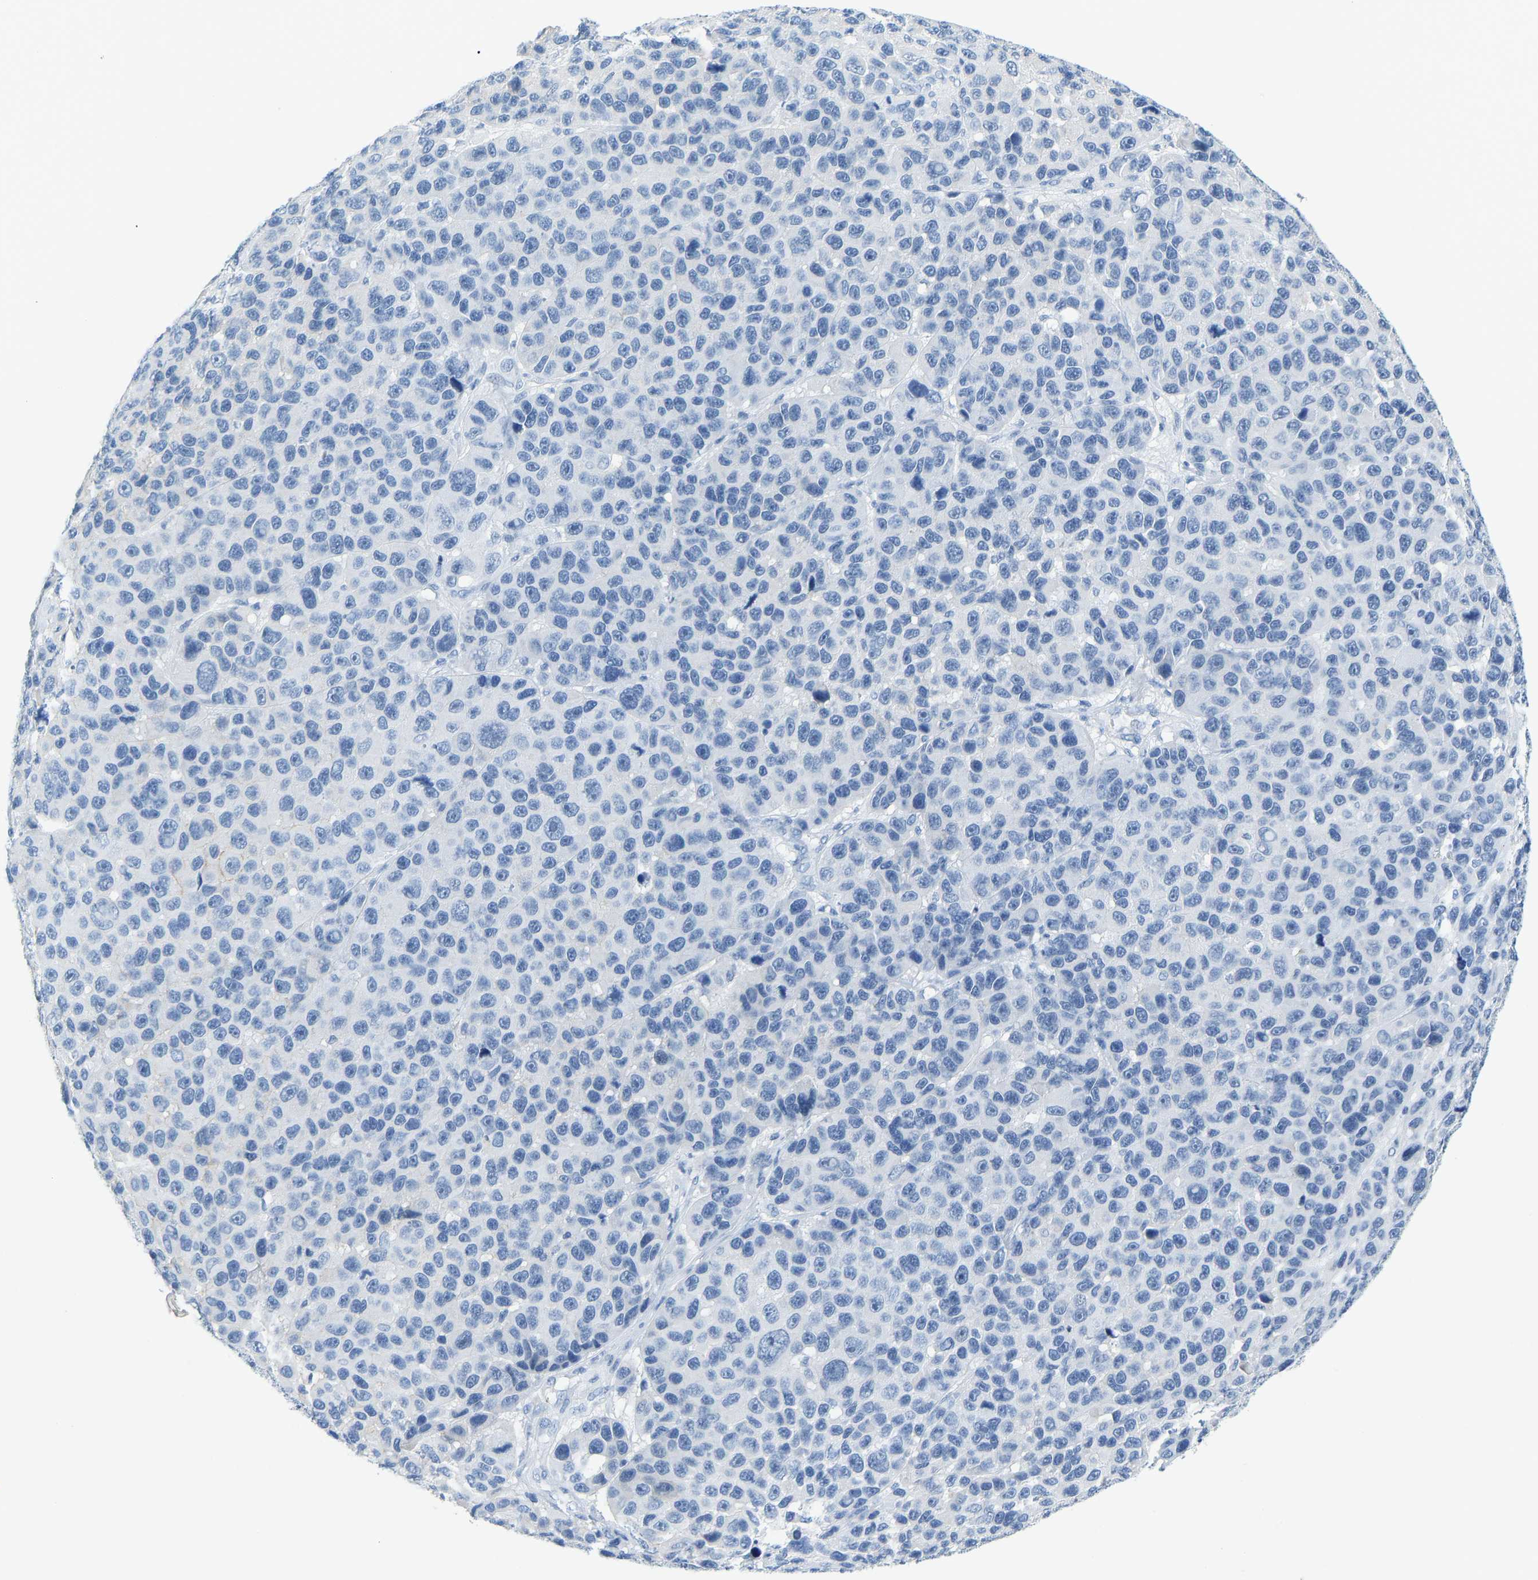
{"staining": {"intensity": "negative", "quantity": "none", "location": "none"}, "tissue": "melanoma", "cell_type": "Tumor cells", "image_type": "cancer", "snomed": [{"axis": "morphology", "description": "Malignant melanoma, NOS"}, {"axis": "topography", "description": "Skin"}], "caption": "Human melanoma stained for a protein using immunohistochemistry displays no expression in tumor cells.", "gene": "SERPINB3", "patient": {"sex": "male", "age": 53}}